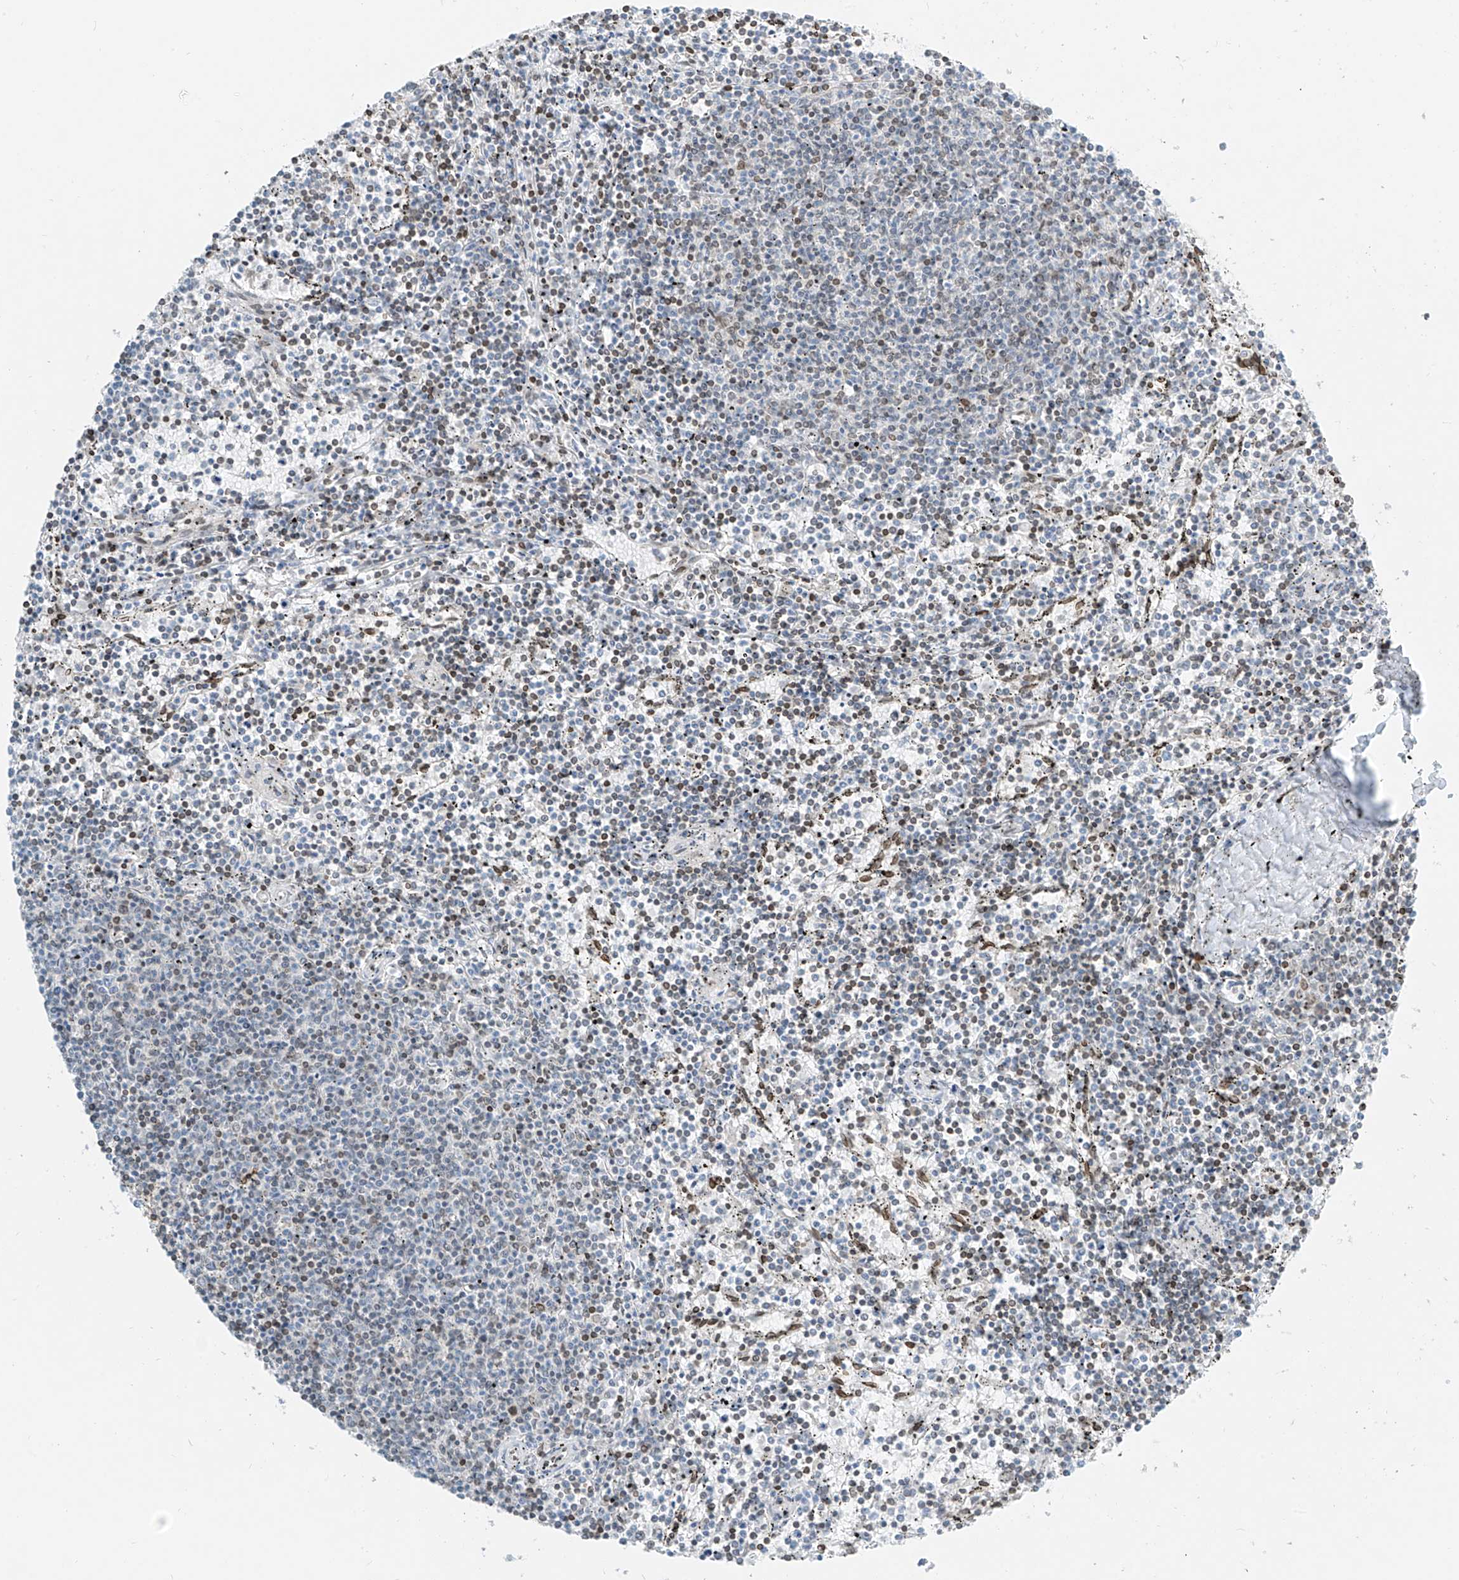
{"staining": {"intensity": "weak", "quantity": "<25%", "location": "cytoplasmic/membranous,nuclear"}, "tissue": "lymphoma", "cell_type": "Tumor cells", "image_type": "cancer", "snomed": [{"axis": "morphology", "description": "Malignant lymphoma, non-Hodgkin's type, Low grade"}, {"axis": "topography", "description": "Spleen"}], "caption": "DAB immunohistochemical staining of human lymphoma shows no significant staining in tumor cells.", "gene": "SAMD15", "patient": {"sex": "female", "age": 50}}